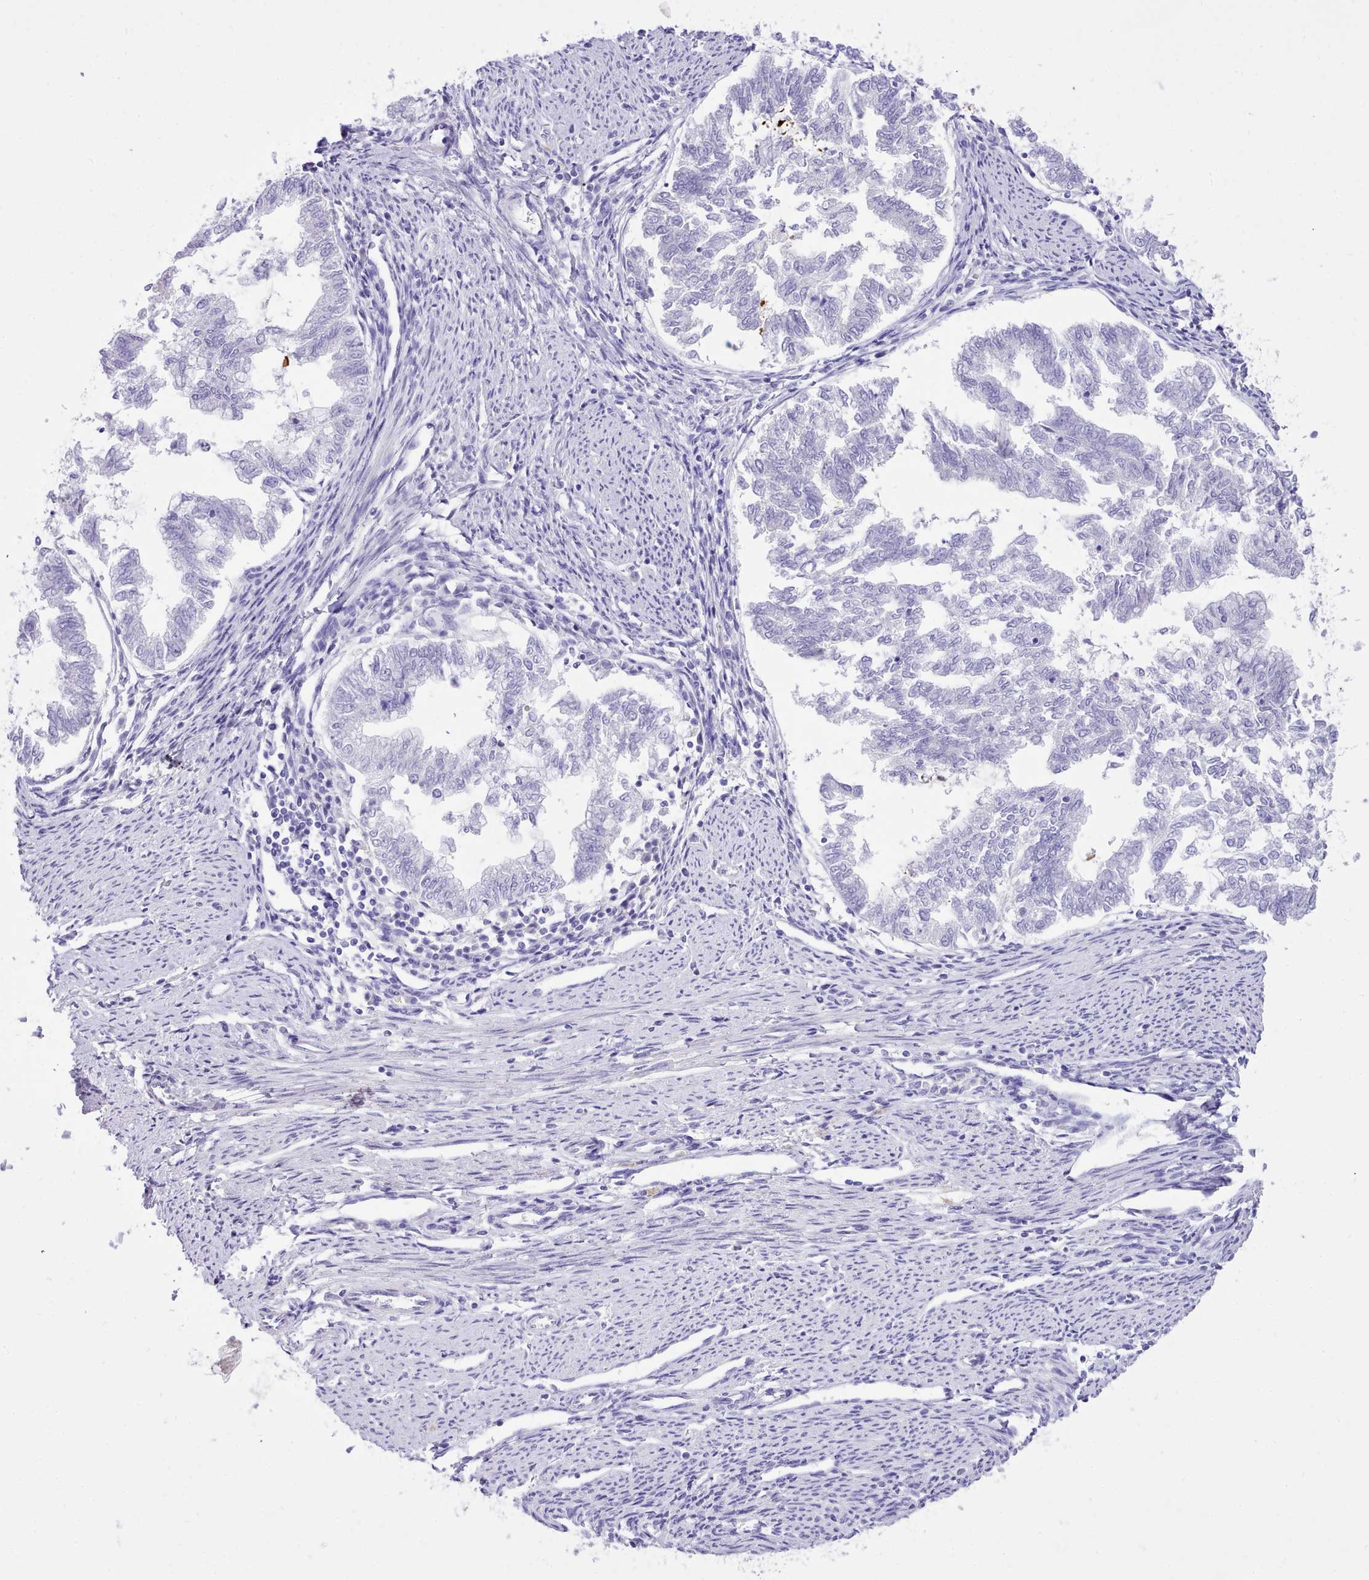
{"staining": {"intensity": "negative", "quantity": "none", "location": "none"}, "tissue": "endometrial cancer", "cell_type": "Tumor cells", "image_type": "cancer", "snomed": [{"axis": "morphology", "description": "Adenocarcinoma, NOS"}, {"axis": "topography", "description": "Endometrium"}], "caption": "This is an immunohistochemistry (IHC) photomicrograph of adenocarcinoma (endometrial). There is no expression in tumor cells.", "gene": "LRRC37A", "patient": {"sex": "female", "age": 79}}